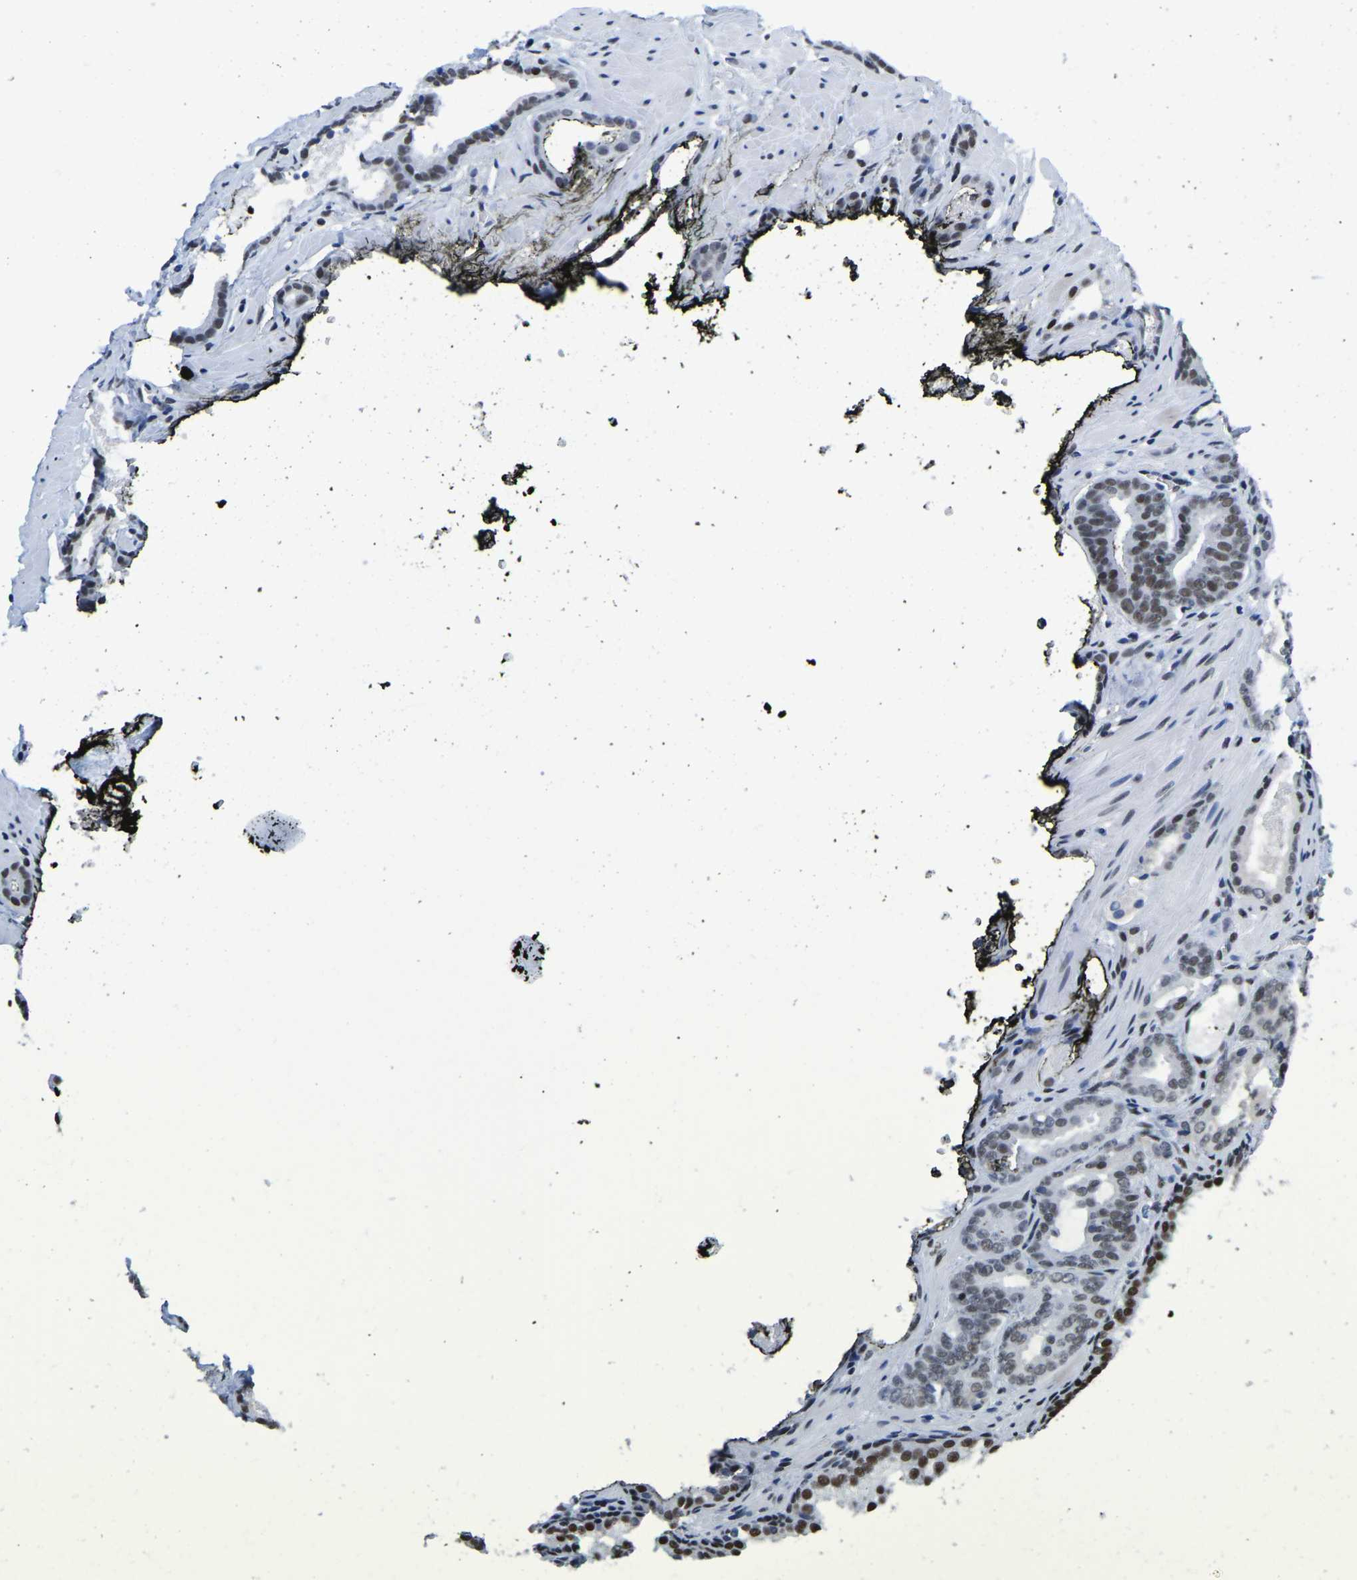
{"staining": {"intensity": "moderate", "quantity": "<25%", "location": "nuclear"}, "tissue": "prostate cancer", "cell_type": "Tumor cells", "image_type": "cancer", "snomed": [{"axis": "morphology", "description": "Adenocarcinoma, Low grade"}, {"axis": "topography", "description": "Prostate"}], "caption": "Immunohistochemistry (IHC) staining of prostate low-grade adenocarcinoma, which reveals low levels of moderate nuclear expression in approximately <25% of tumor cells indicating moderate nuclear protein expression. The staining was performed using DAB (3,3'-diaminobenzidine) (brown) for protein detection and nuclei were counterstained in hematoxylin (blue).", "gene": "UBA1", "patient": {"sex": "male", "age": 57}}